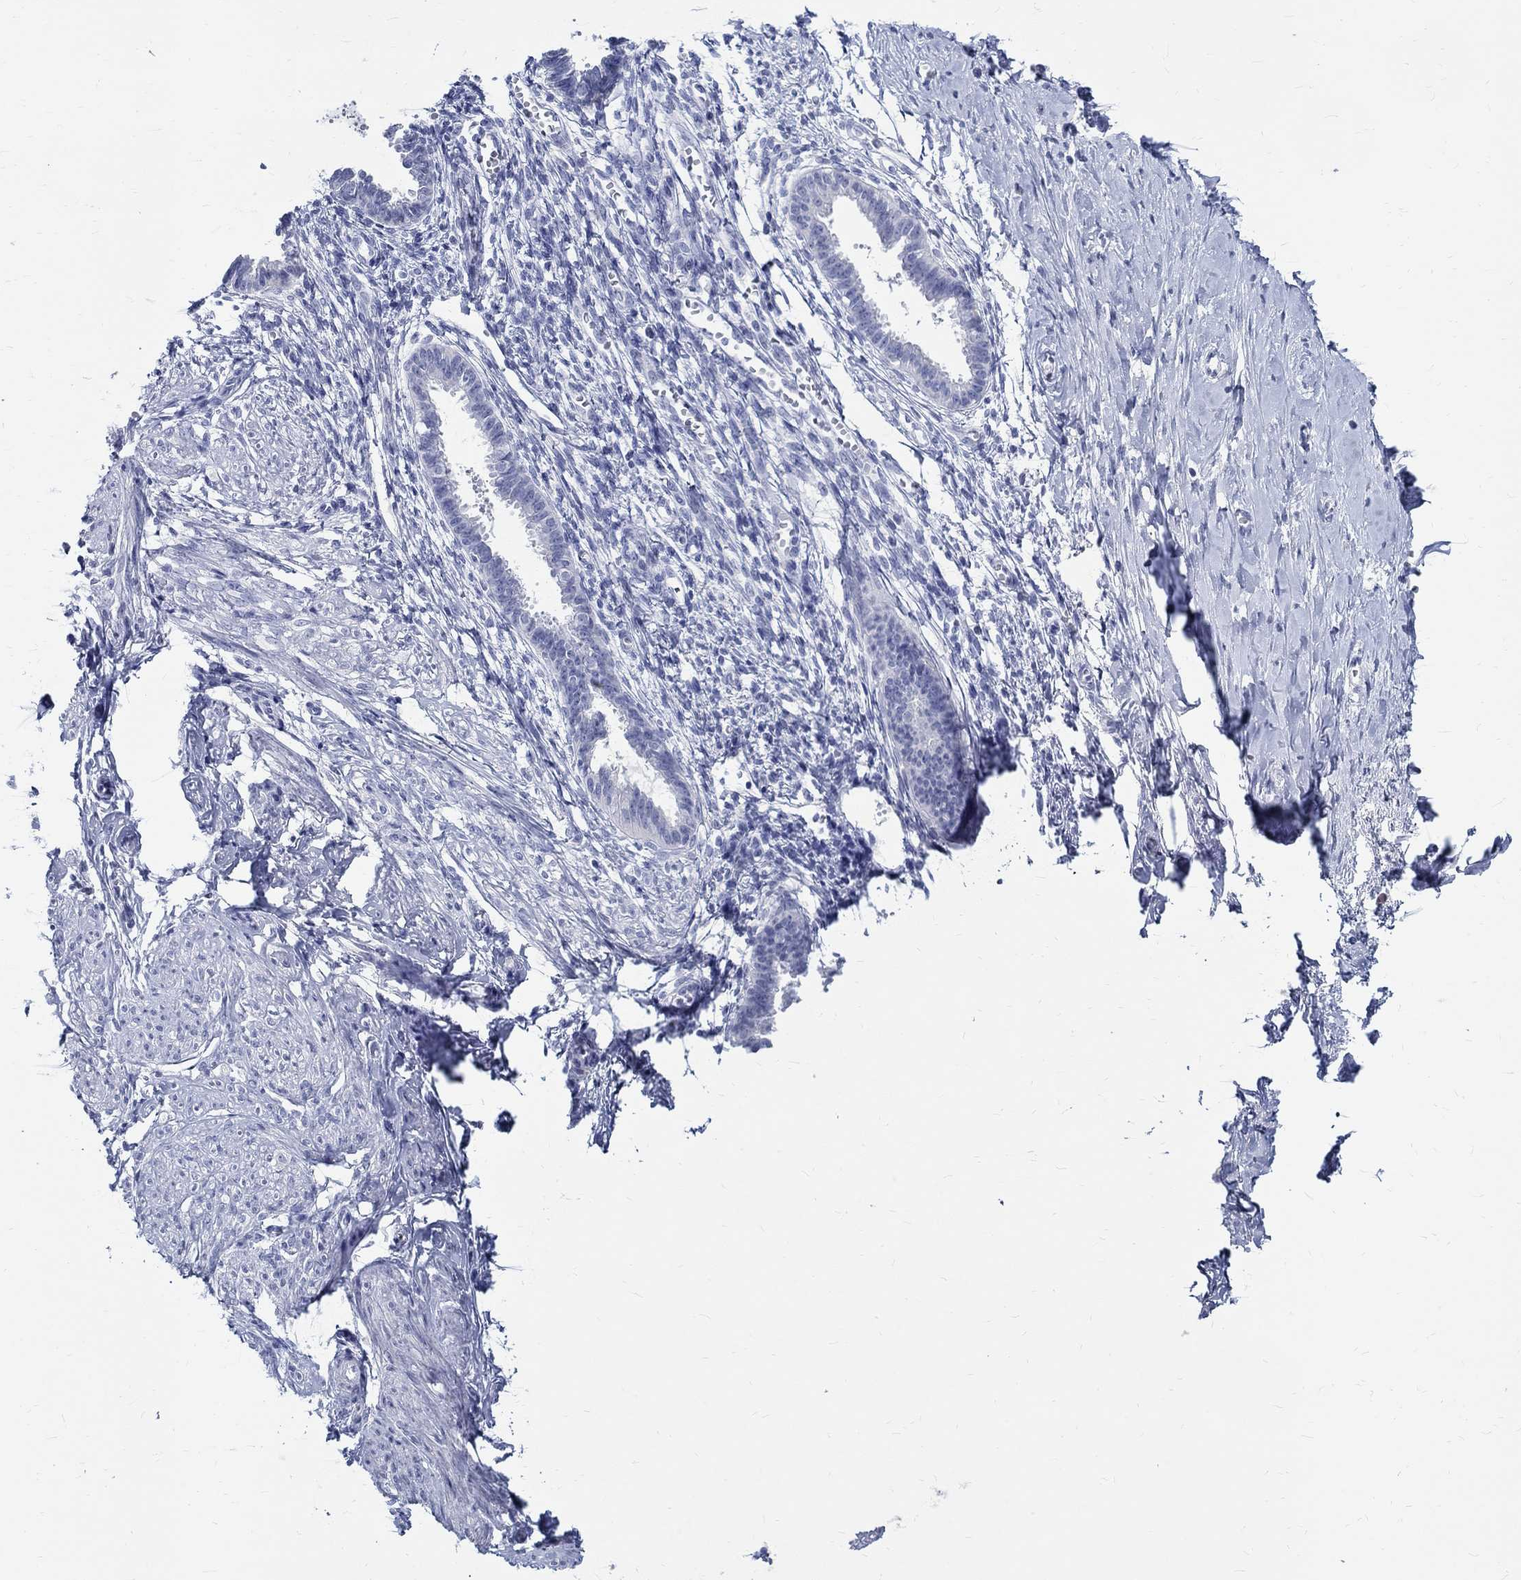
{"staining": {"intensity": "negative", "quantity": "none", "location": "none"}, "tissue": "endometrium", "cell_type": "Cells in endometrial stroma", "image_type": "normal", "snomed": [{"axis": "morphology", "description": "Normal tissue, NOS"}, {"axis": "topography", "description": "Cervix"}, {"axis": "topography", "description": "Endometrium"}], "caption": "Immunohistochemical staining of unremarkable human endometrium reveals no significant expression in cells in endometrial stroma.", "gene": "CETN1", "patient": {"sex": "female", "age": 37}}